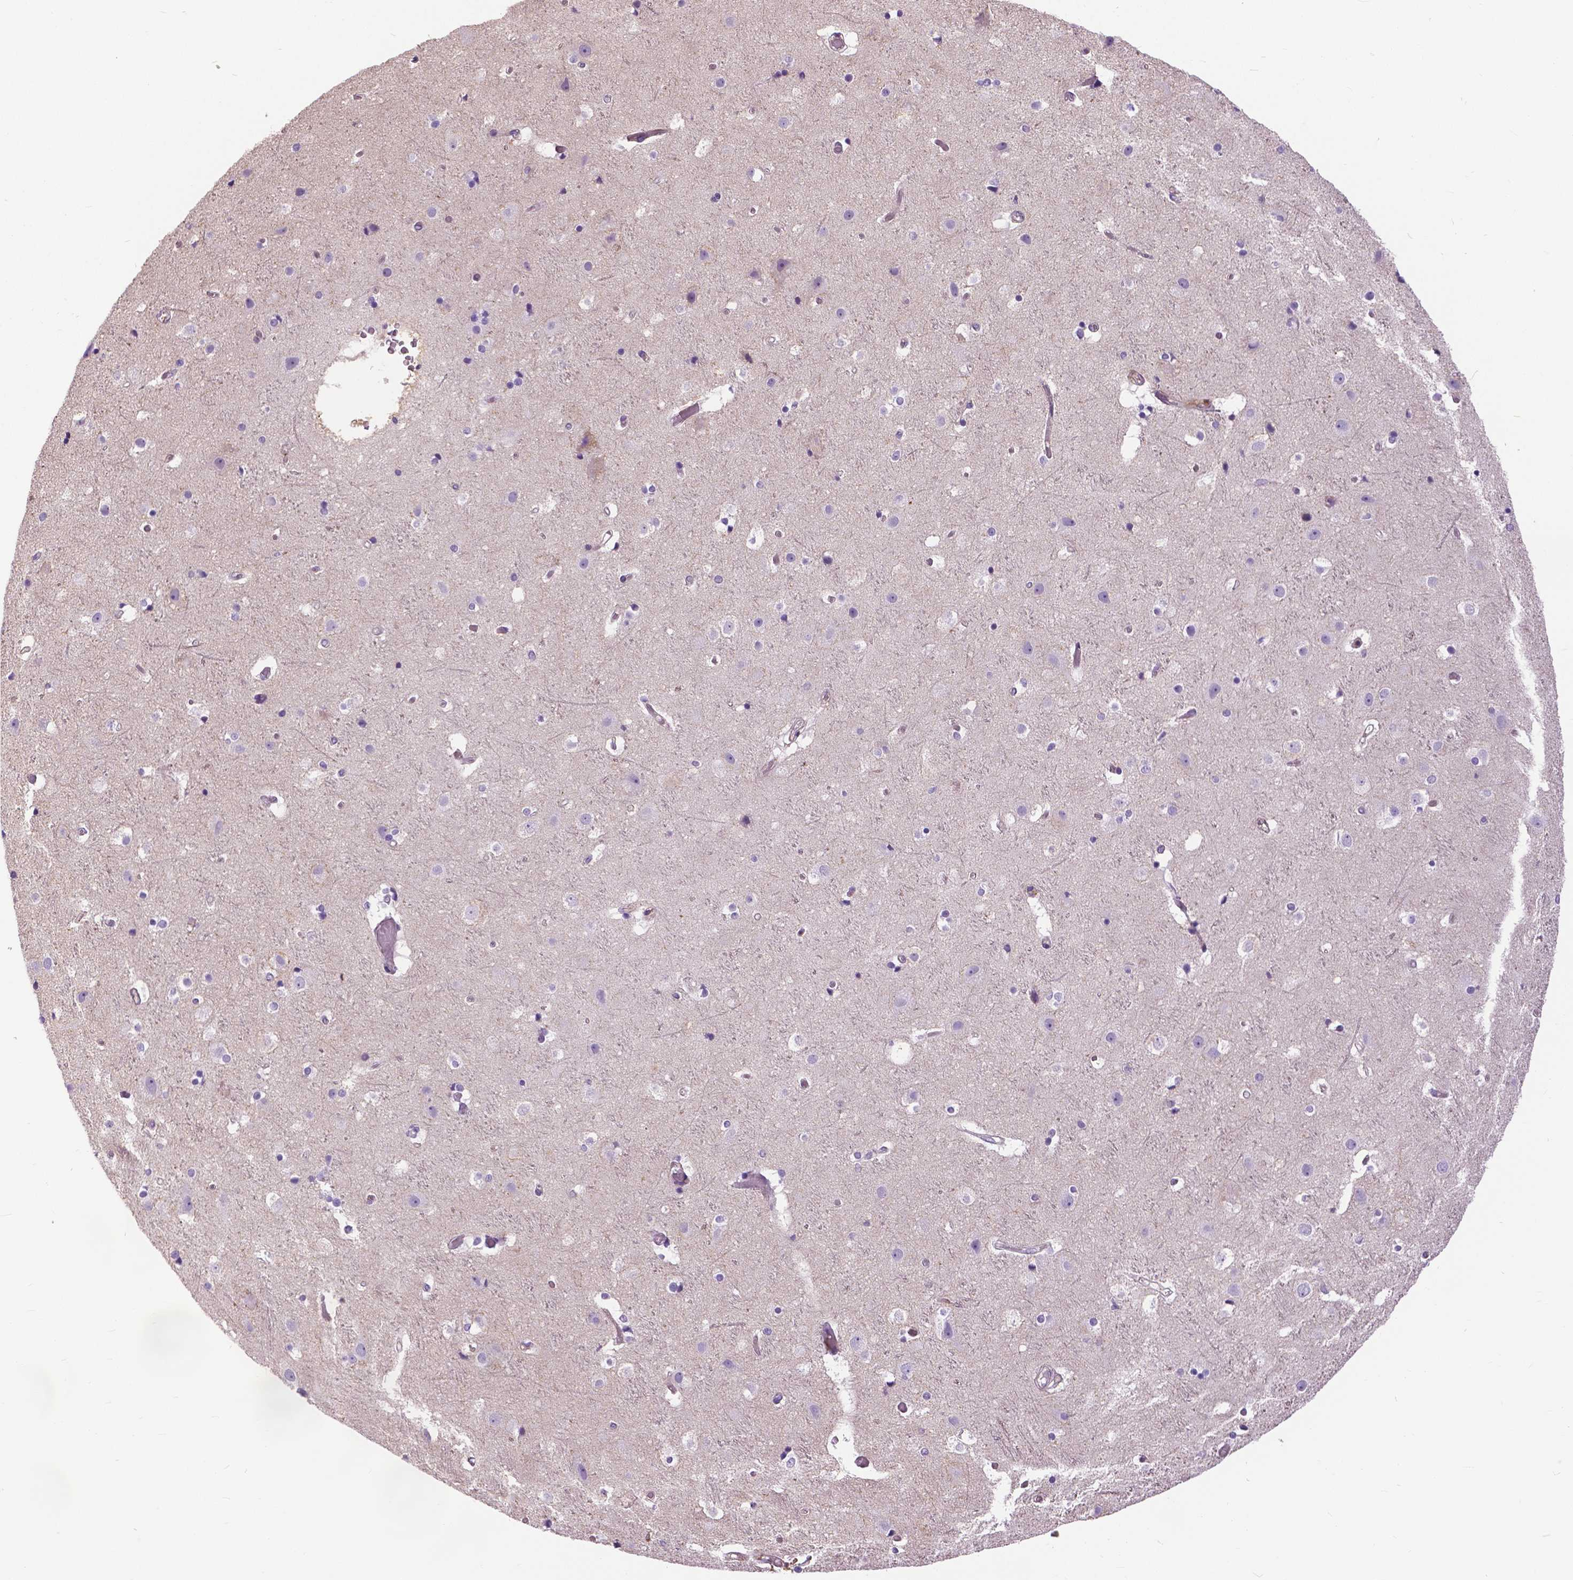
{"staining": {"intensity": "negative", "quantity": "none", "location": "none"}, "tissue": "cerebral cortex", "cell_type": "Endothelial cells", "image_type": "normal", "snomed": [{"axis": "morphology", "description": "Normal tissue, NOS"}, {"axis": "topography", "description": "Cerebral cortex"}], "caption": "High magnification brightfield microscopy of normal cerebral cortex stained with DAB (brown) and counterstained with hematoxylin (blue): endothelial cells show no significant positivity.", "gene": "ANXA13", "patient": {"sex": "female", "age": 52}}